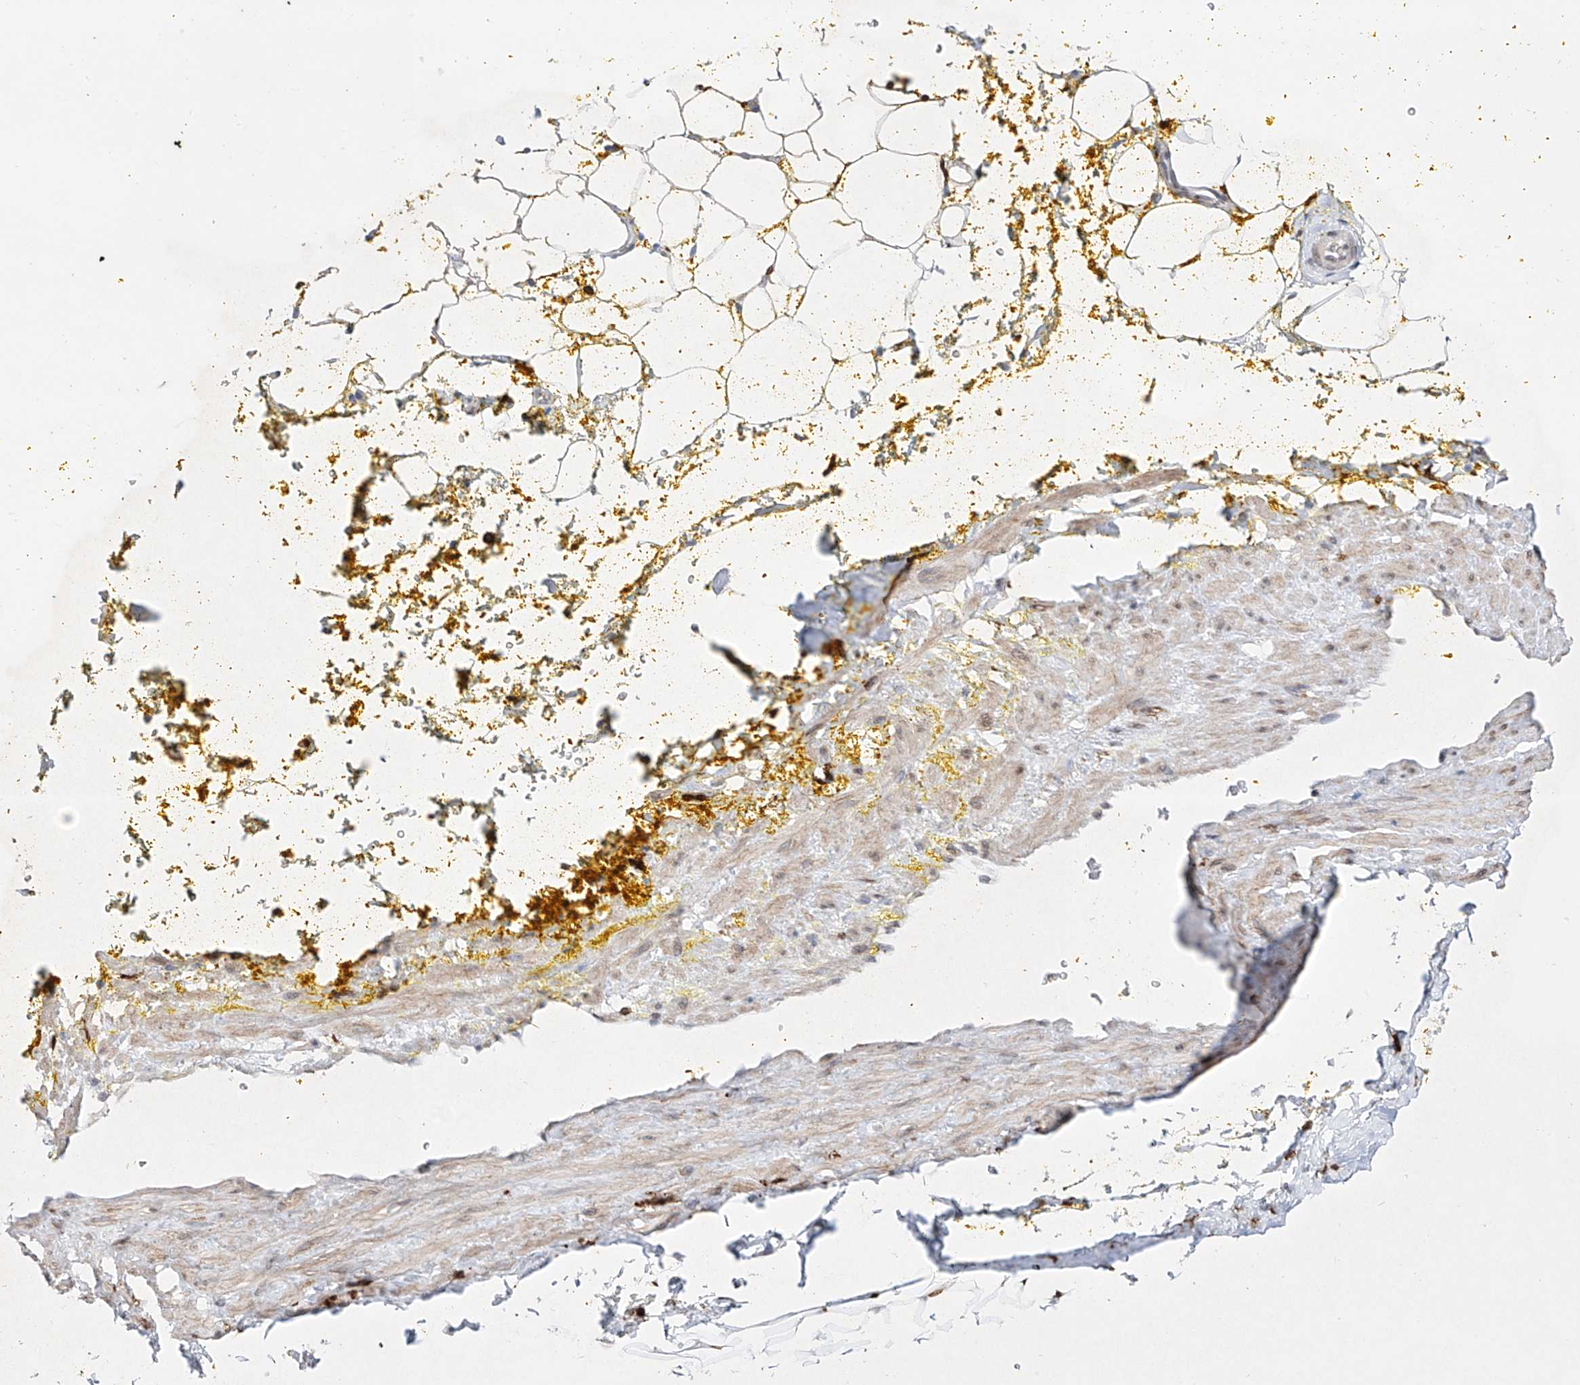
{"staining": {"intensity": "negative", "quantity": "none", "location": "none"}, "tissue": "adipose tissue", "cell_type": "Adipocytes", "image_type": "normal", "snomed": [{"axis": "morphology", "description": "Normal tissue, NOS"}, {"axis": "morphology", "description": "Adenocarcinoma, Low grade"}, {"axis": "topography", "description": "Prostate"}, {"axis": "topography", "description": "Peripheral nerve tissue"}], "caption": "Protein analysis of benign adipose tissue demonstrates no significant expression in adipocytes.", "gene": "LCLAT1", "patient": {"sex": "male", "age": 63}}